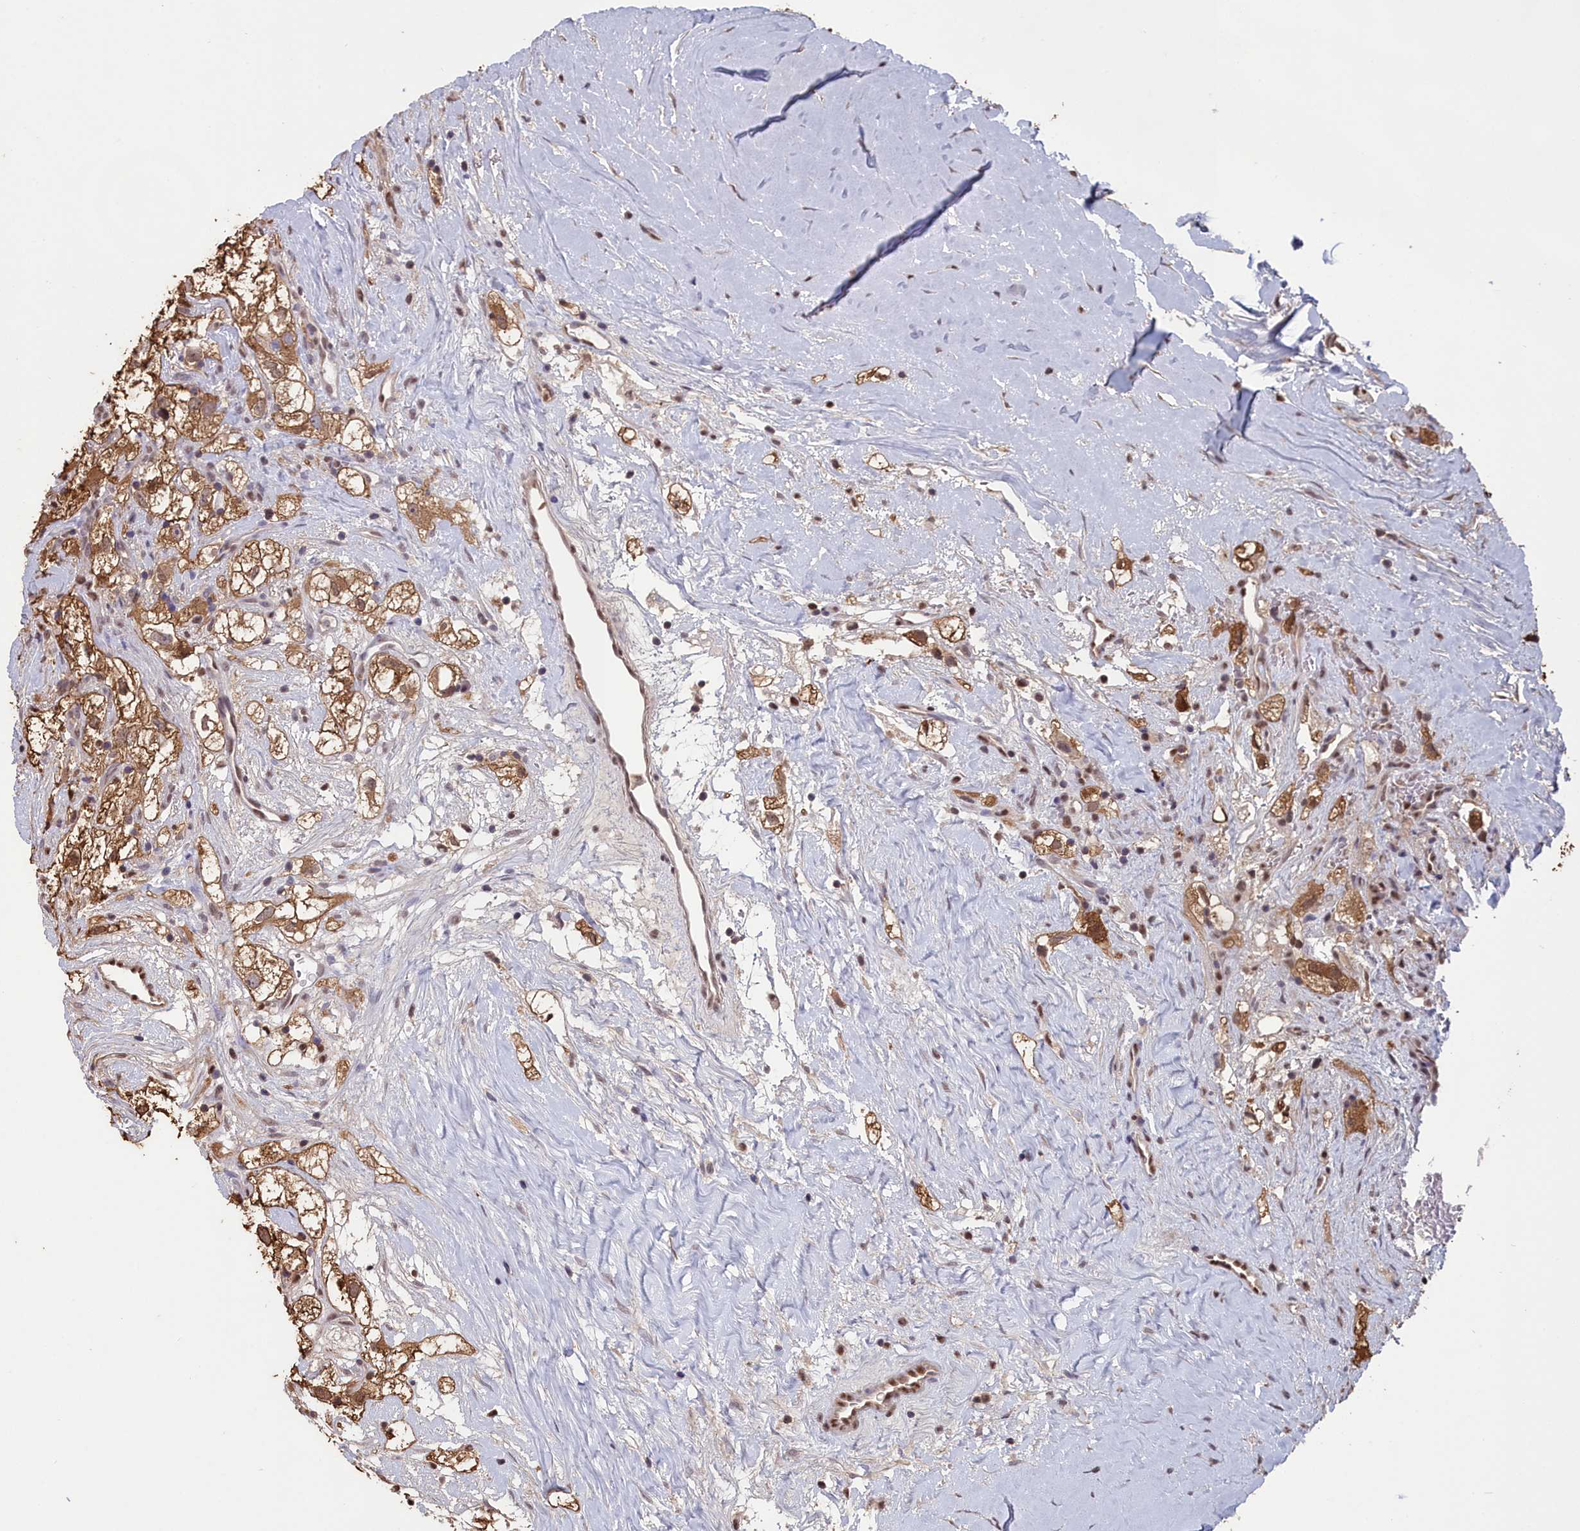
{"staining": {"intensity": "moderate", "quantity": ">75%", "location": "cytoplasmic/membranous,nuclear"}, "tissue": "renal cancer", "cell_type": "Tumor cells", "image_type": "cancer", "snomed": [{"axis": "morphology", "description": "Adenocarcinoma, NOS"}, {"axis": "topography", "description": "Kidney"}], "caption": "IHC of human renal adenocarcinoma displays medium levels of moderate cytoplasmic/membranous and nuclear expression in approximately >75% of tumor cells.", "gene": "GAPDH", "patient": {"sex": "male", "age": 59}}